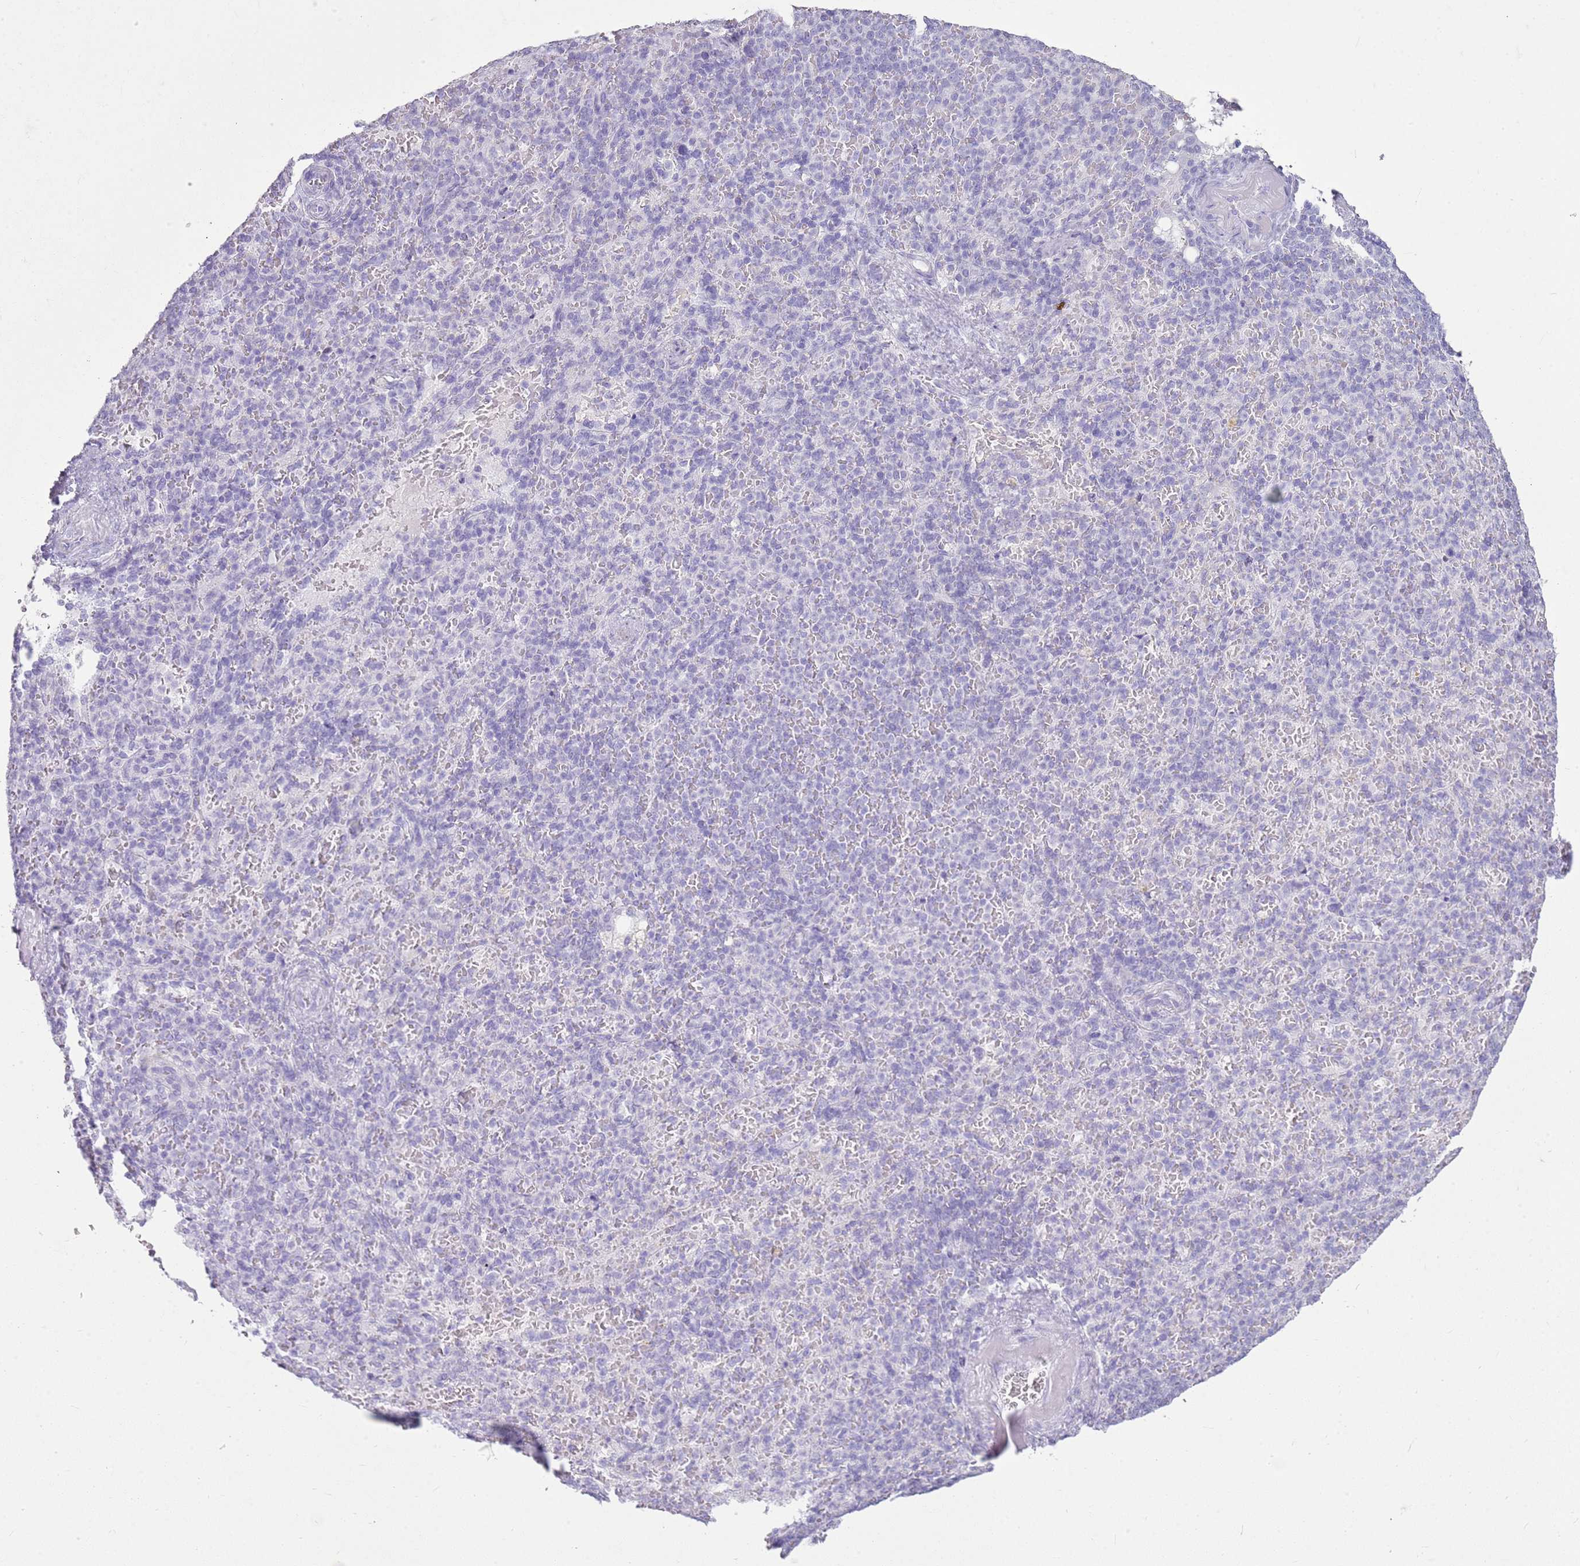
{"staining": {"intensity": "negative", "quantity": "none", "location": "none"}, "tissue": "spleen", "cell_type": "Cells in red pulp", "image_type": "normal", "snomed": [{"axis": "morphology", "description": "Normal tissue, NOS"}, {"axis": "topography", "description": "Spleen"}], "caption": "An IHC micrograph of normal spleen is shown. There is no staining in cells in red pulp of spleen.", "gene": "CA8", "patient": {"sex": "female", "age": 74}}